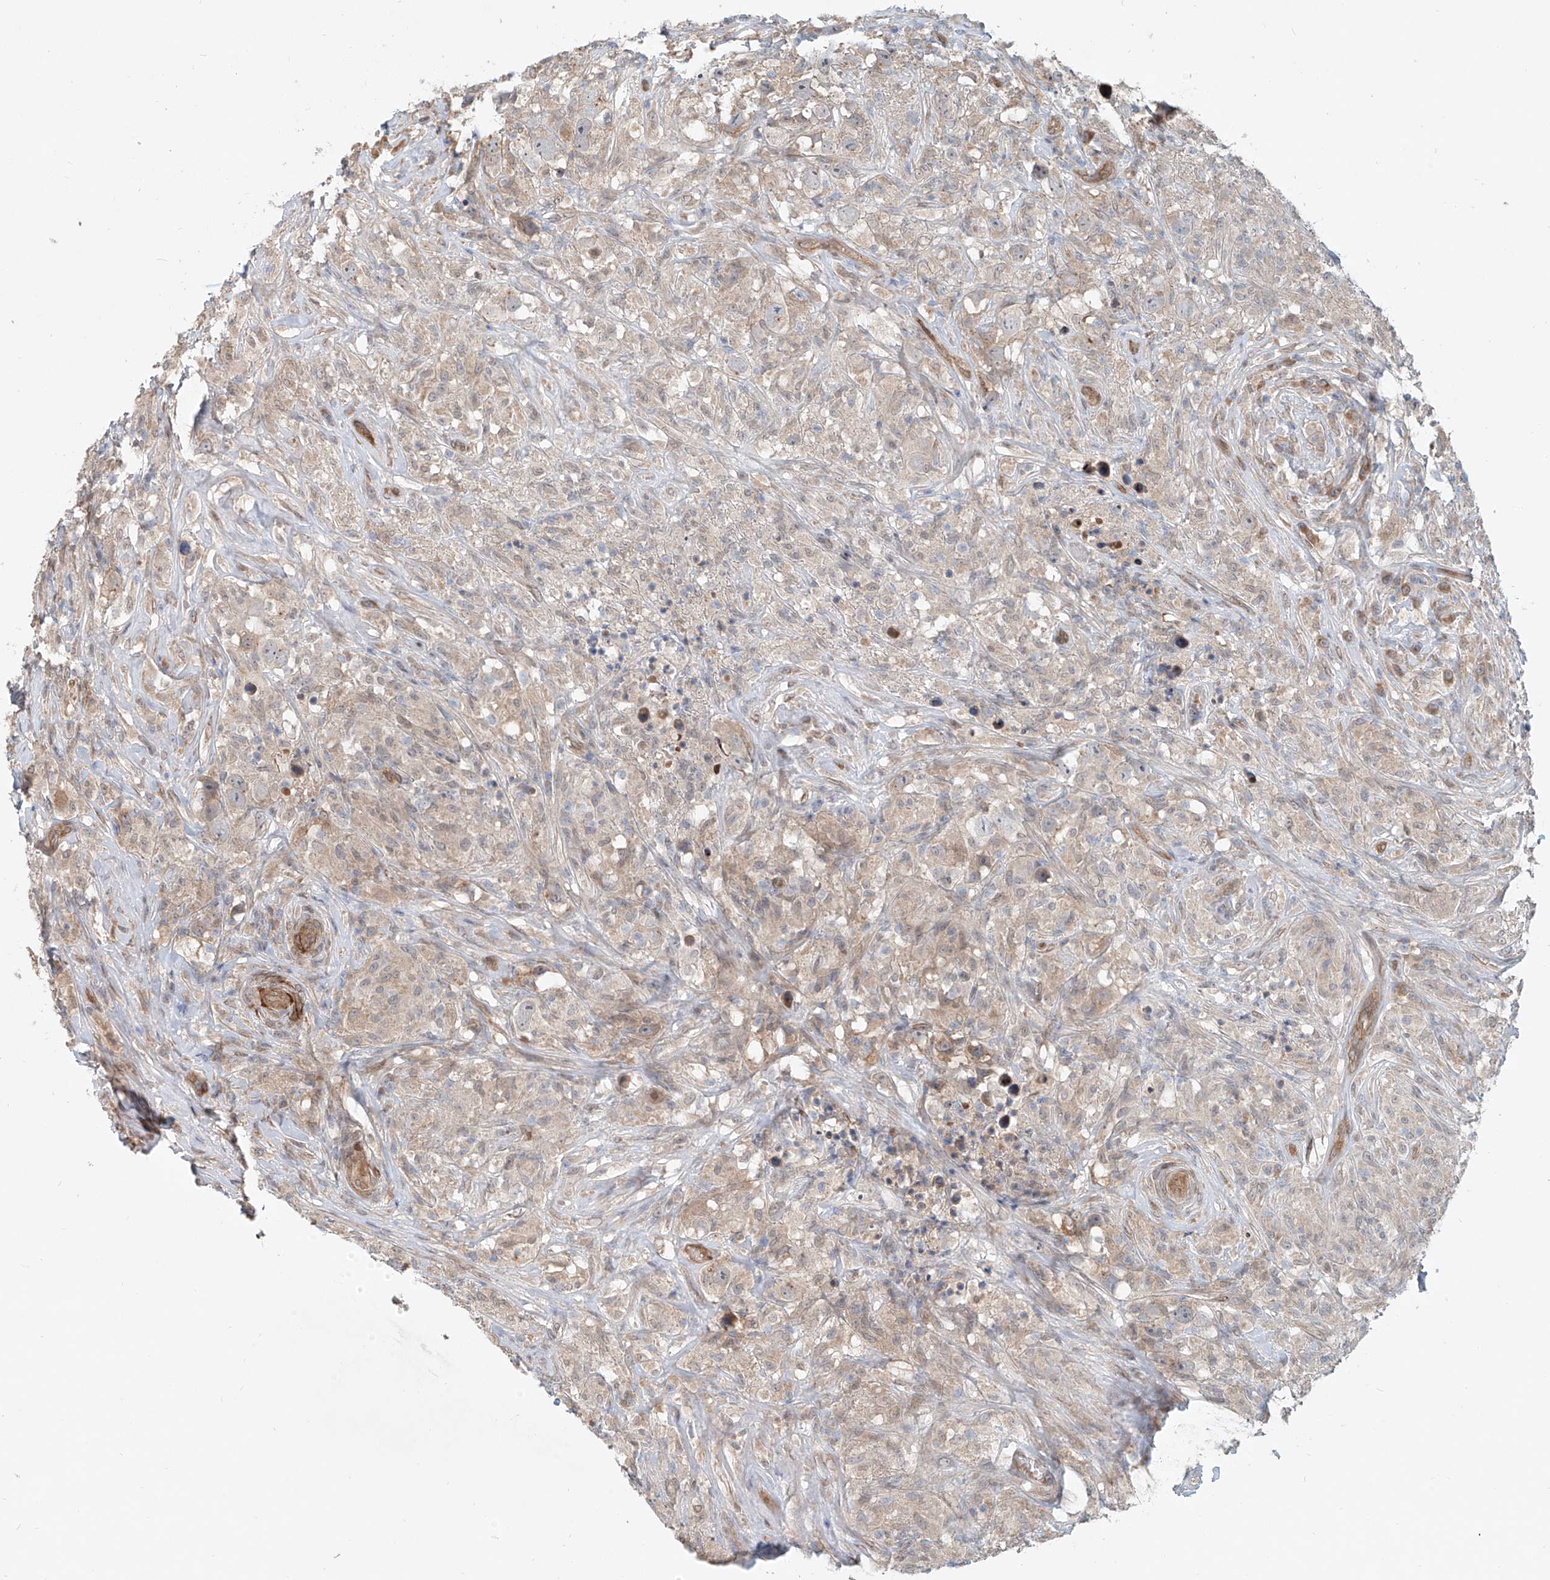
{"staining": {"intensity": "weak", "quantity": "25%-75%", "location": "cytoplasmic/membranous"}, "tissue": "testis cancer", "cell_type": "Tumor cells", "image_type": "cancer", "snomed": [{"axis": "morphology", "description": "Seminoma, NOS"}, {"axis": "topography", "description": "Testis"}], "caption": "Weak cytoplasmic/membranous positivity is present in about 25%-75% of tumor cells in seminoma (testis). The staining was performed using DAB (3,3'-diaminobenzidine) to visualize the protein expression in brown, while the nuclei were stained in blue with hematoxylin (Magnification: 20x).", "gene": "SASH1", "patient": {"sex": "male", "age": 49}}